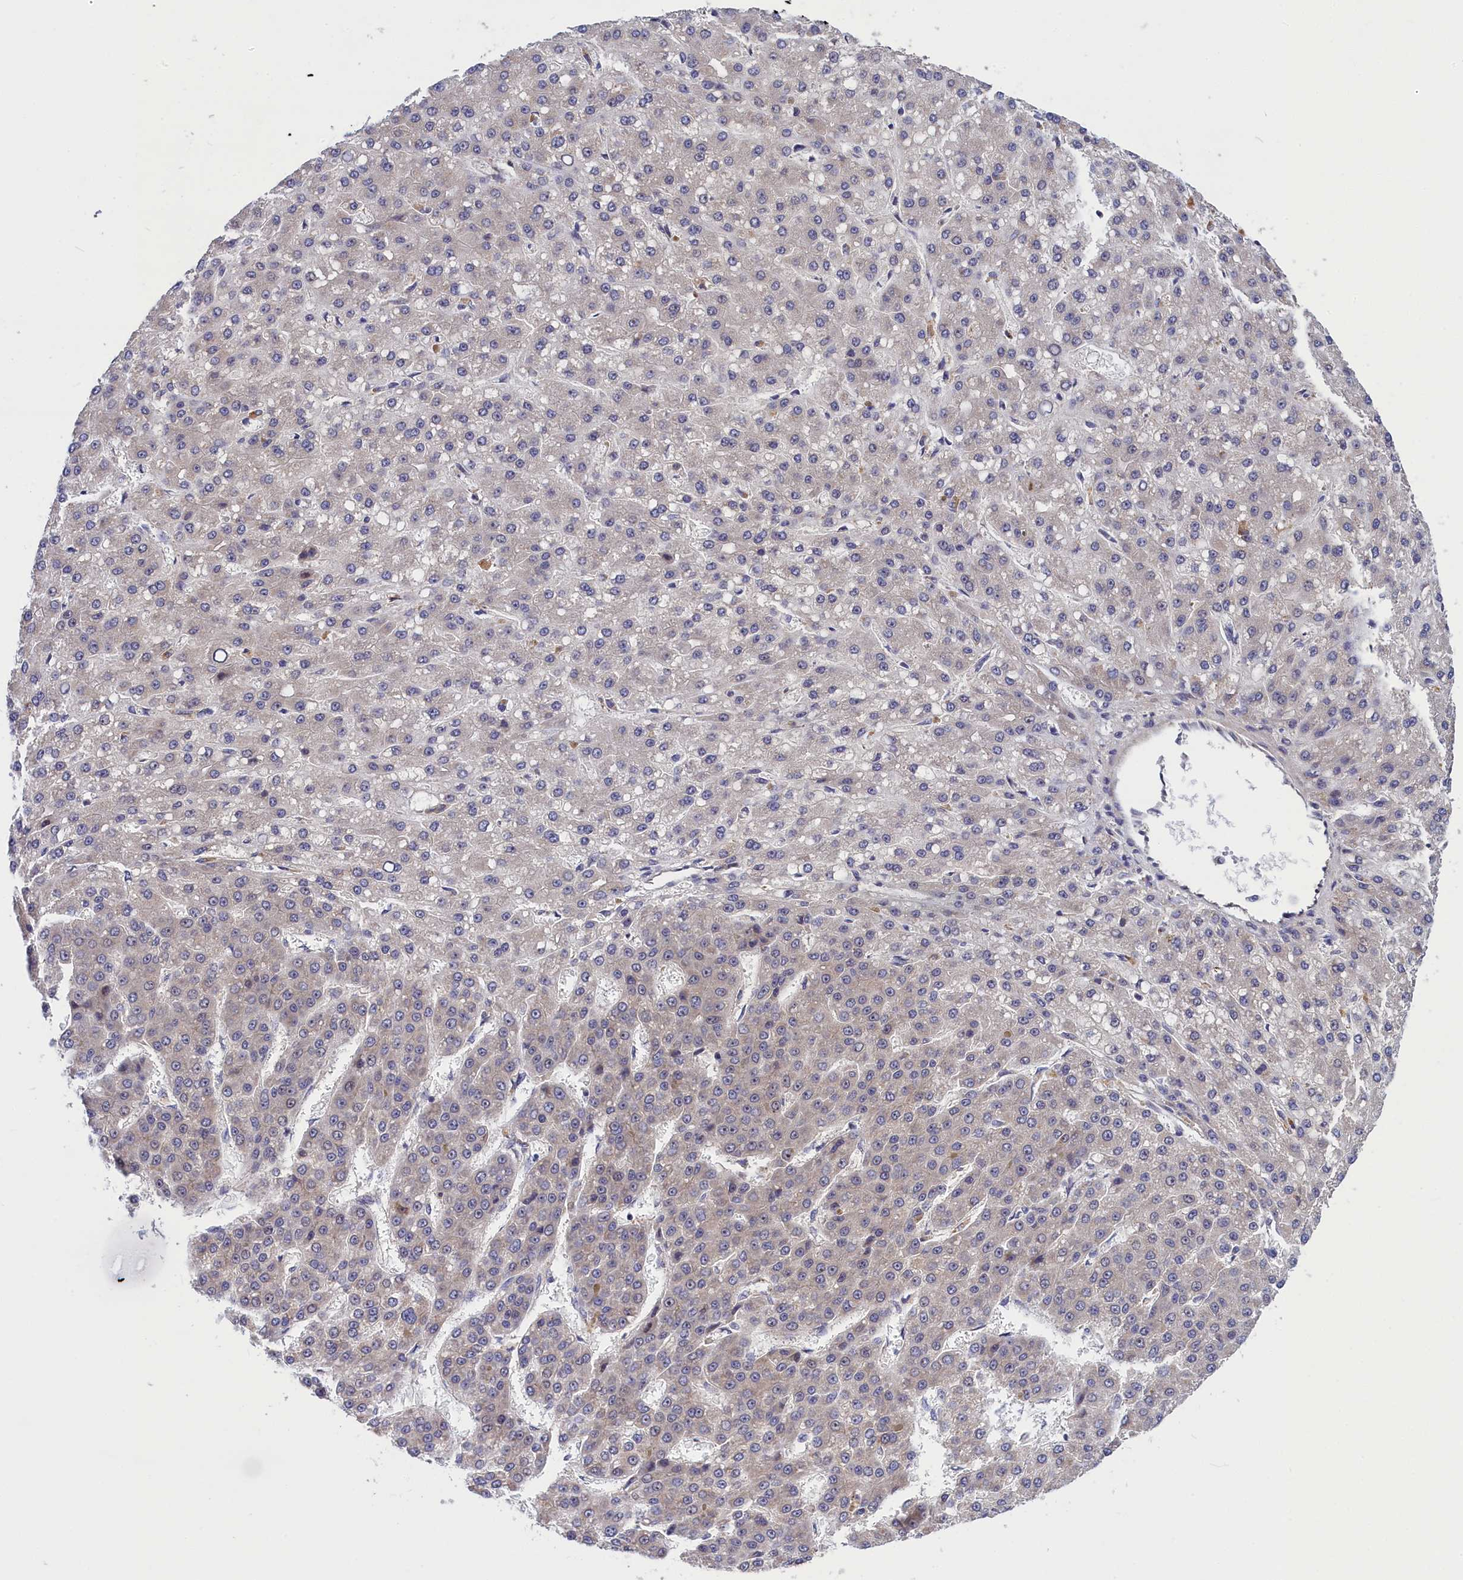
{"staining": {"intensity": "negative", "quantity": "none", "location": "none"}, "tissue": "liver cancer", "cell_type": "Tumor cells", "image_type": "cancer", "snomed": [{"axis": "morphology", "description": "Carcinoma, Hepatocellular, NOS"}, {"axis": "topography", "description": "Liver"}], "caption": "There is no significant positivity in tumor cells of hepatocellular carcinoma (liver).", "gene": "CRACD", "patient": {"sex": "male", "age": 67}}